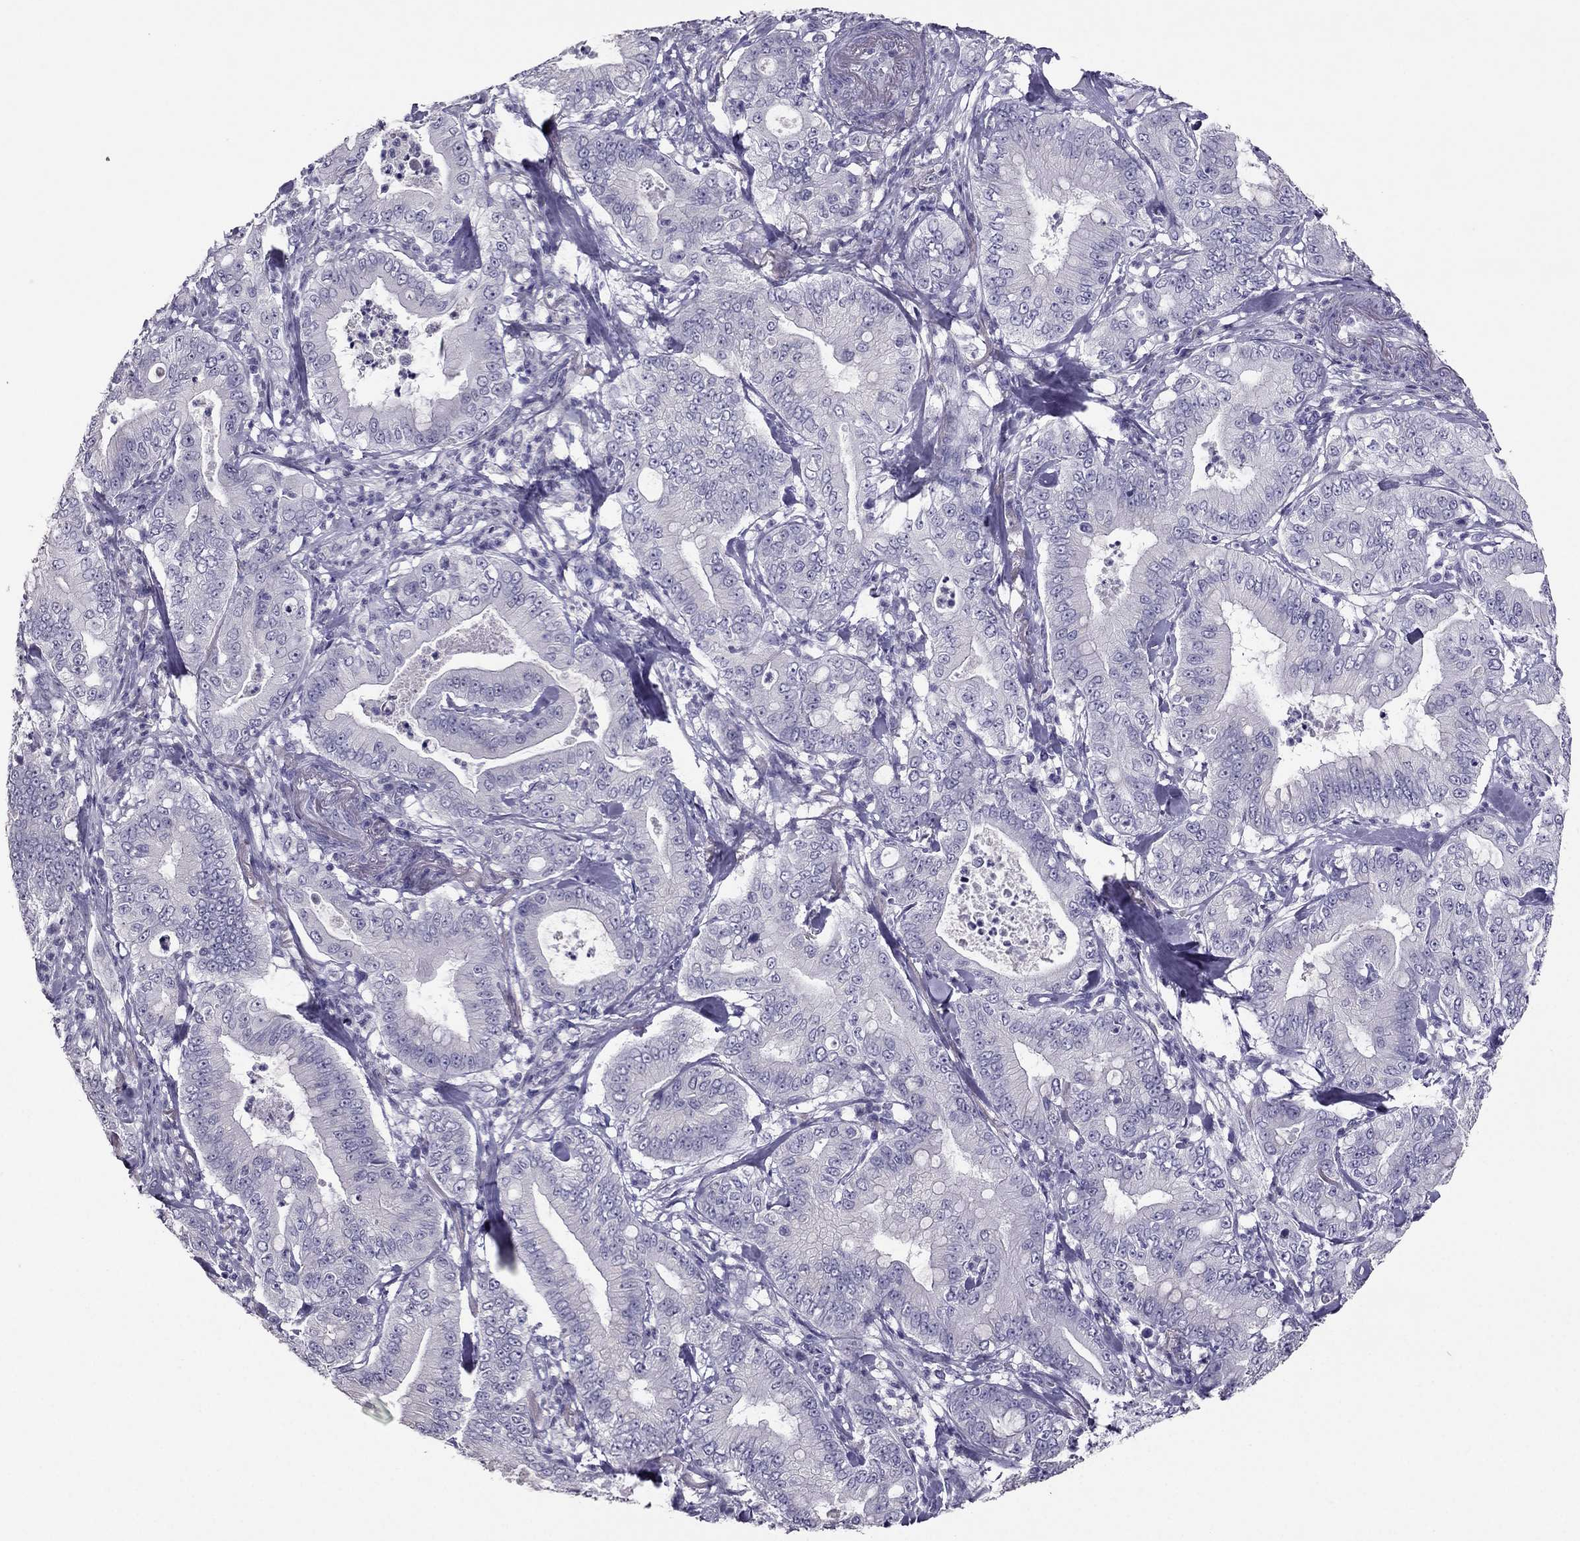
{"staining": {"intensity": "negative", "quantity": "none", "location": "none"}, "tissue": "pancreatic cancer", "cell_type": "Tumor cells", "image_type": "cancer", "snomed": [{"axis": "morphology", "description": "Adenocarcinoma, NOS"}, {"axis": "topography", "description": "Pancreas"}], "caption": "This is a micrograph of IHC staining of pancreatic cancer, which shows no expression in tumor cells.", "gene": "RHO", "patient": {"sex": "male", "age": 71}}